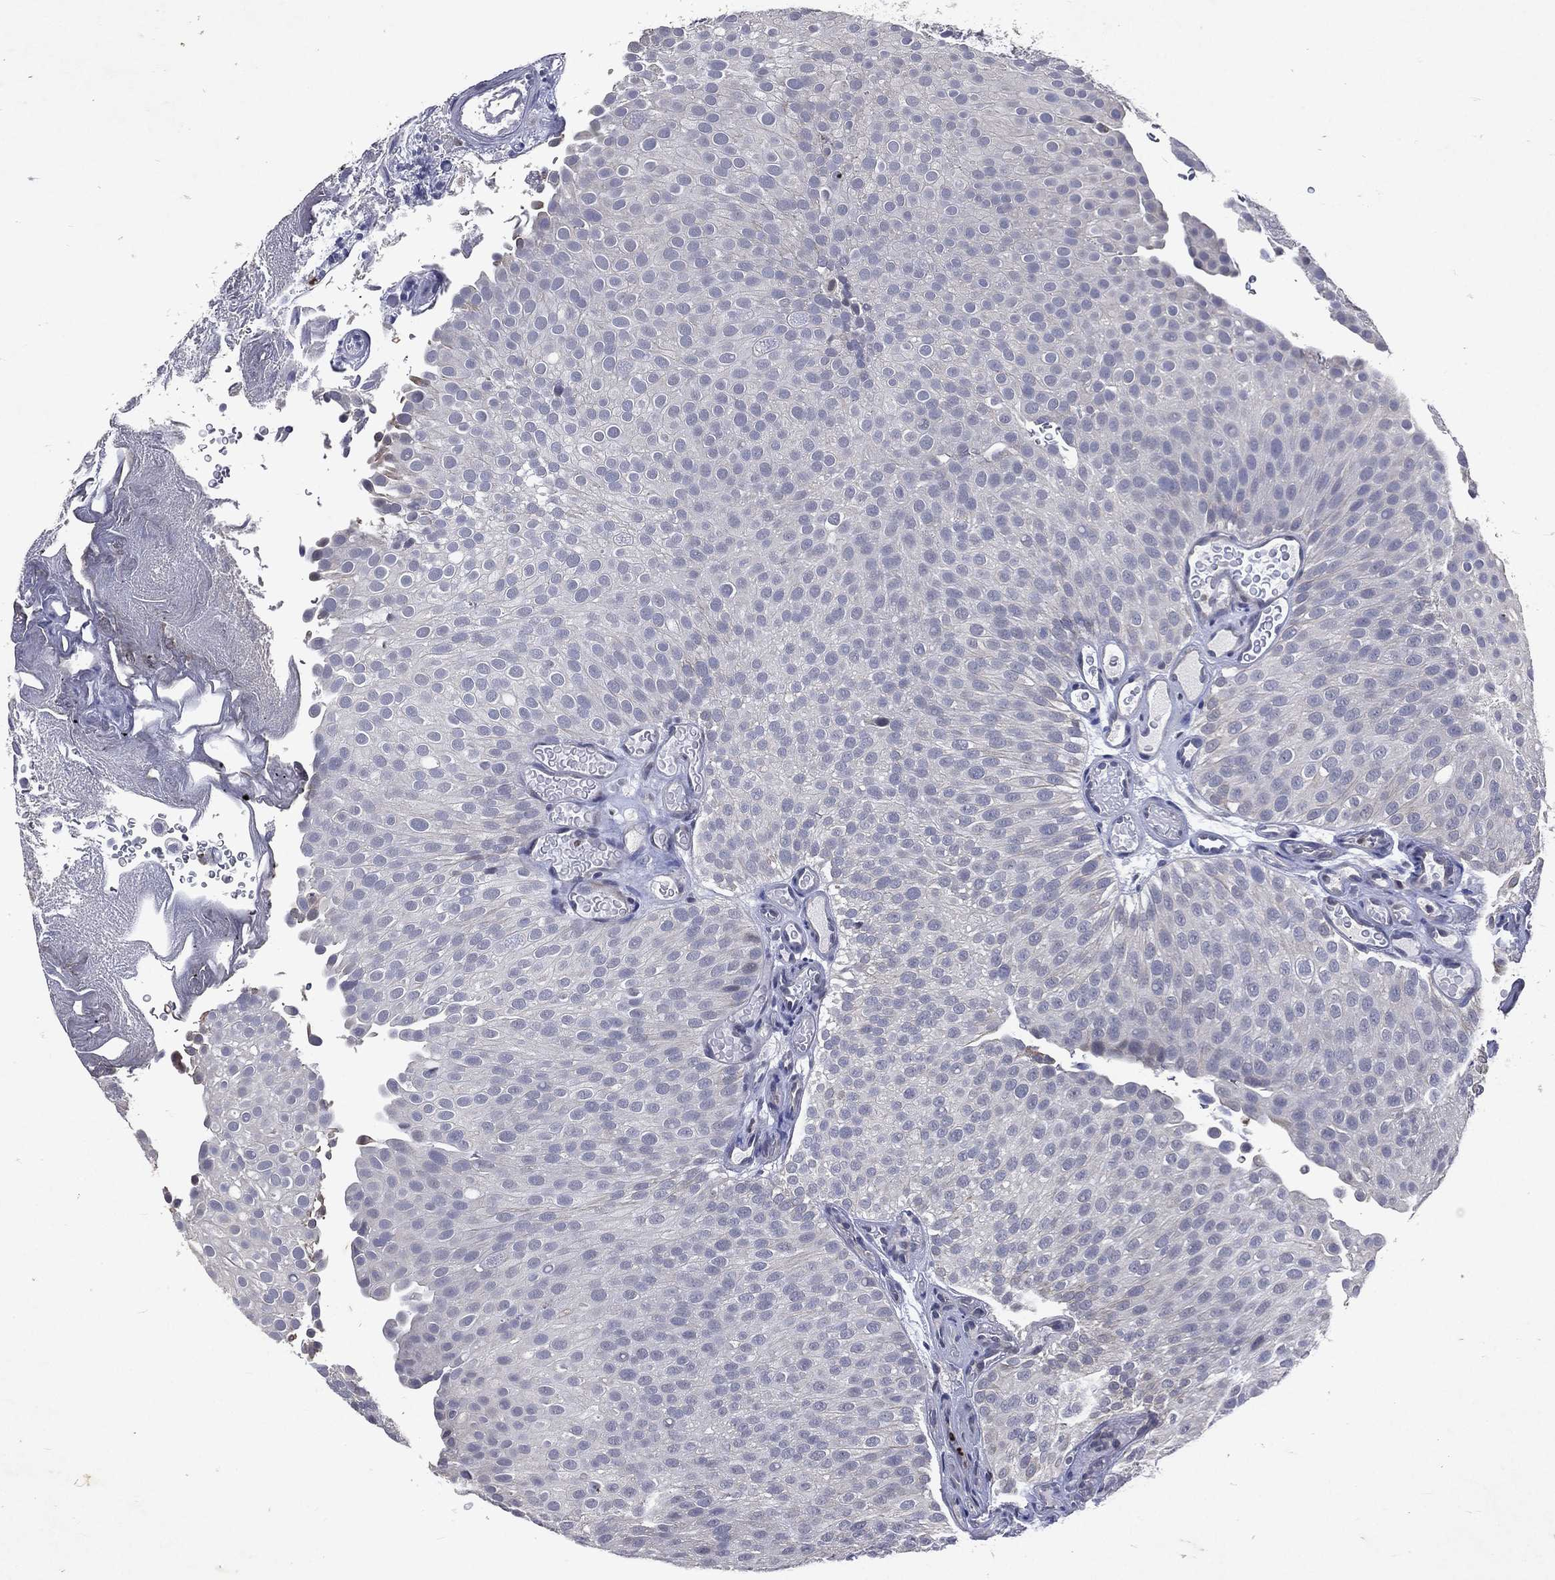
{"staining": {"intensity": "negative", "quantity": "none", "location": "none"}, "tissue": "urothelial cancer", "cell_type": "Tumor cells", "image_type": "cancer", "snomed": [{"axis": "morphology", "description": "Urothelial carcinoma, Low grade"}, {"axis": "topography", "description": "Urinary bladder"}], "caption": "This is a photomicrograph of immunohistochemistry staining of urothelial carcinoma (low-grade), which shows no positivity in tumor cells. (Stains: DAB (3,3'-diaminobenzidine) immunohistochemistry with hematoxylin counter stain, Microscopy: brightfield microscopy at high magnification).", "gene": "SLC34A2", "patient": {"sex": "male", "age": 78}}